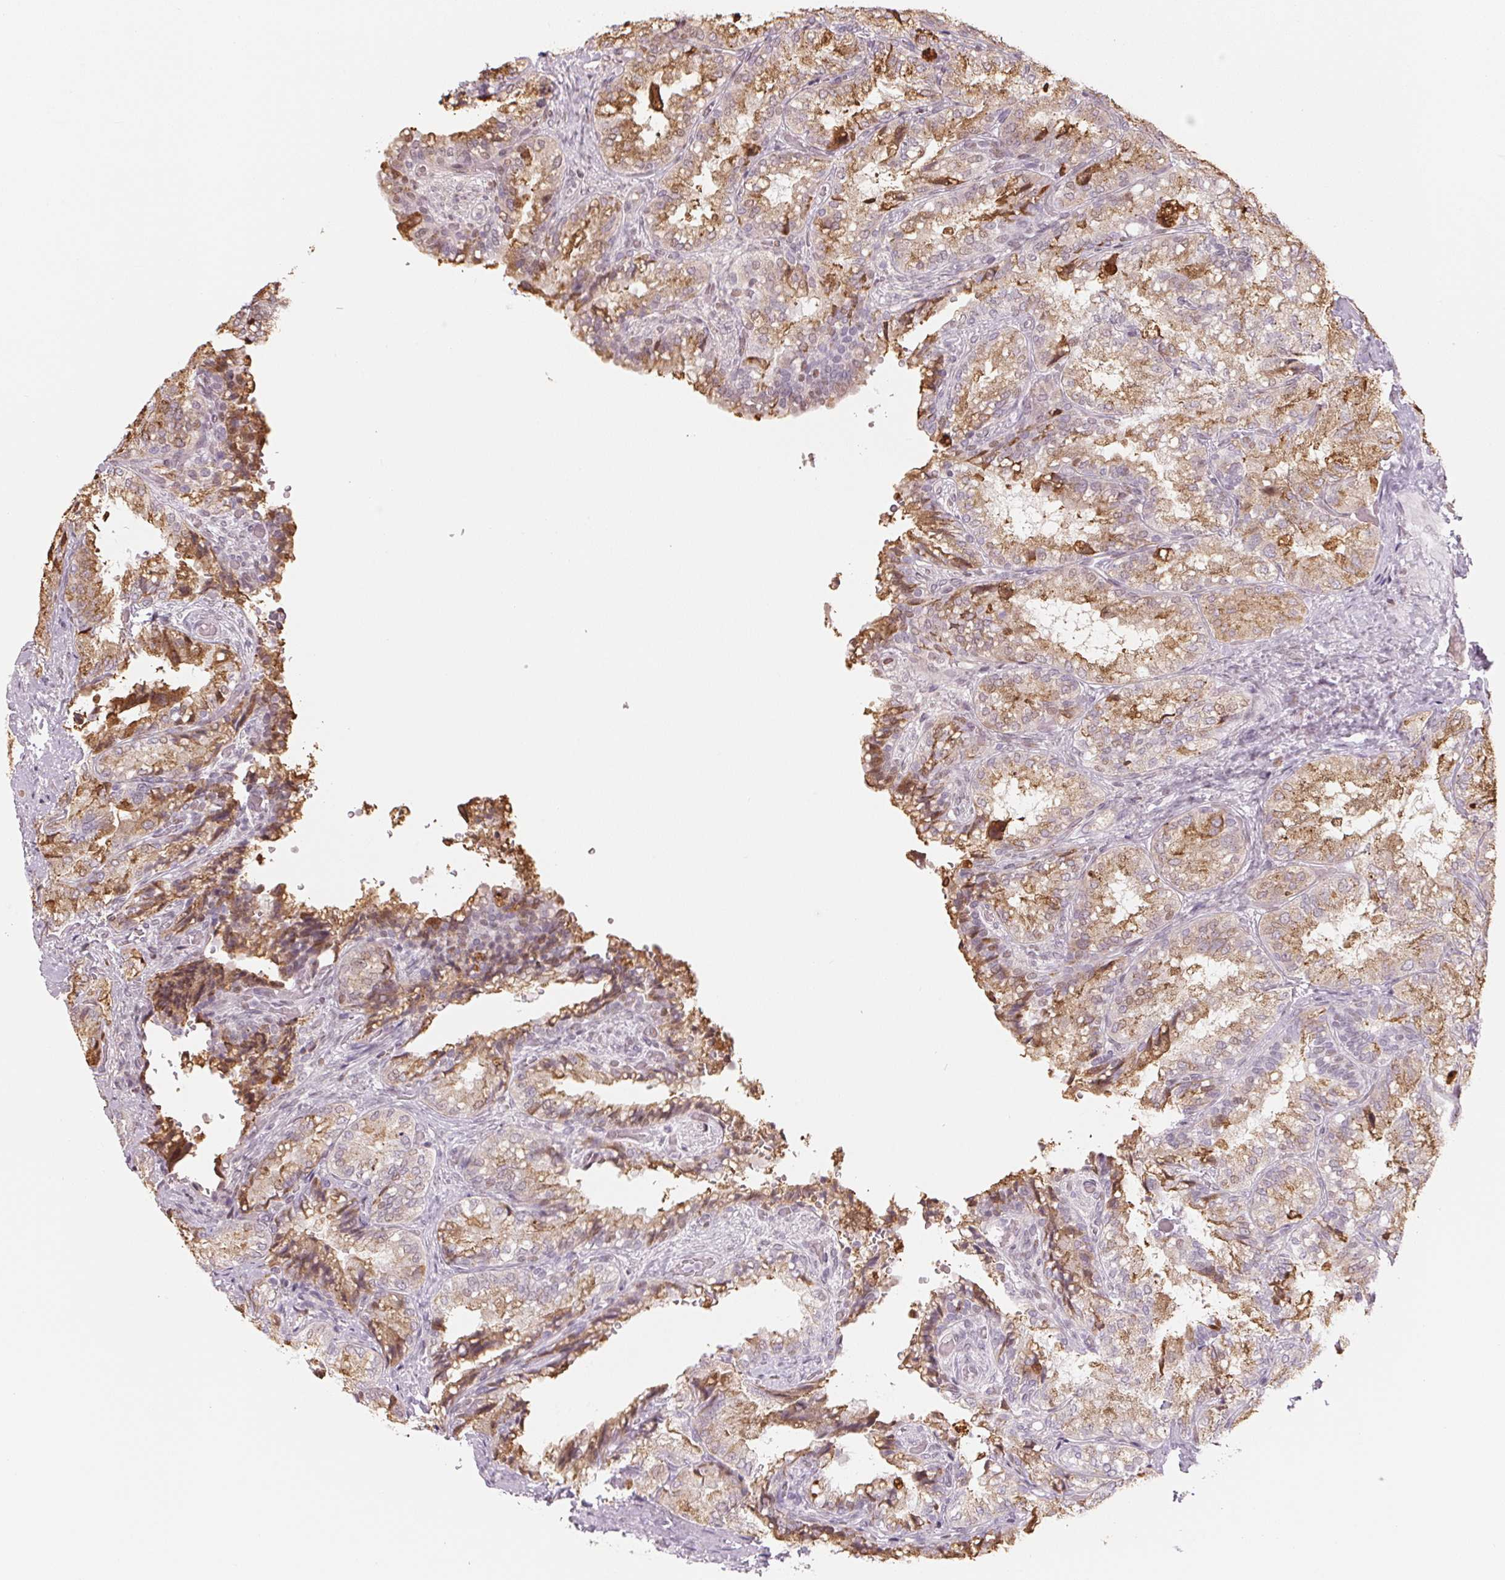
{"staining": {"intensity": "moderate", "quantity": ">75%", "location": "cytoplasmic/membranous"}, "tissue": "seminal vesicle", "cell_type": "Glandular cells", "image_type": "normal", "snomed": [{"axis": "morphology", "description": "Normal tissue, NOS"}, {"axis": "topography", "description": "Seminal veicle"}], "caption": "A histopathology image of seminal vesicle stained for a protein exhibits moderate cytoplasmic/membranous brown staining in glandular cells.", "gene": "KAT6A", "patient": {"sex": "male", "age": 57}}